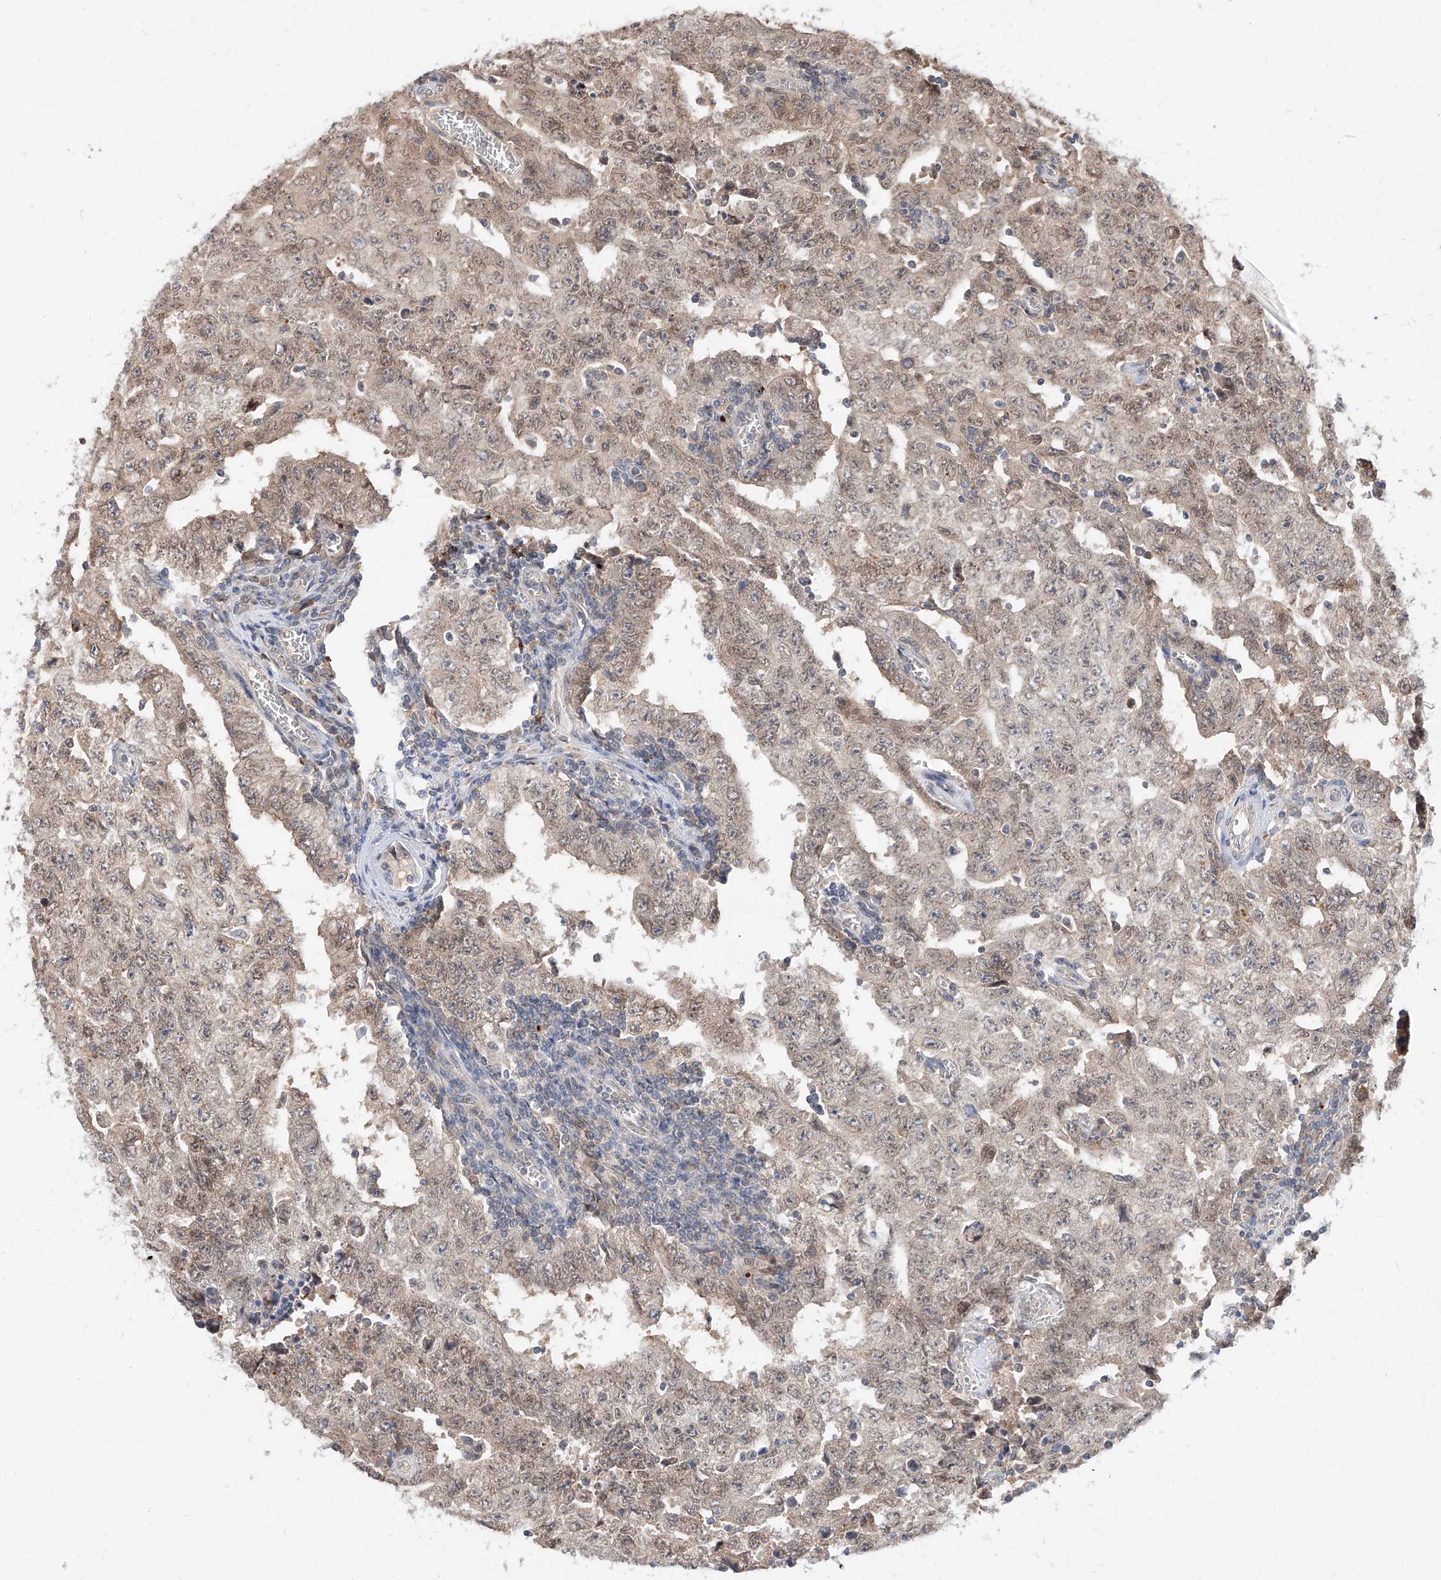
{"staining": {"intensity": "weak", "quantity": "25%-75%", "location": "nuclear"}, "tissue": "testis cancer", "cell_type": "Tumor cells", "image_type": "cancer", "snomed": [{"axis": "morphology", "description": "Carcinoma, Embryonal, NOS"}, {"axis": "topography", "description": "Testis"}], "caption": "Brown immunohistochemical staining in human embryonal carcinoma (testis) displays weak nuclear staining in about 25%-75% of tumor cells. Using DAB (3,3'-diaminobenzidine) (brown) and hematoxylin (blue) stains, captured at high magnification using brightfield microscopy.", "gene": "DIRAS3", "patient": {"sex": "male", "age": 26}}